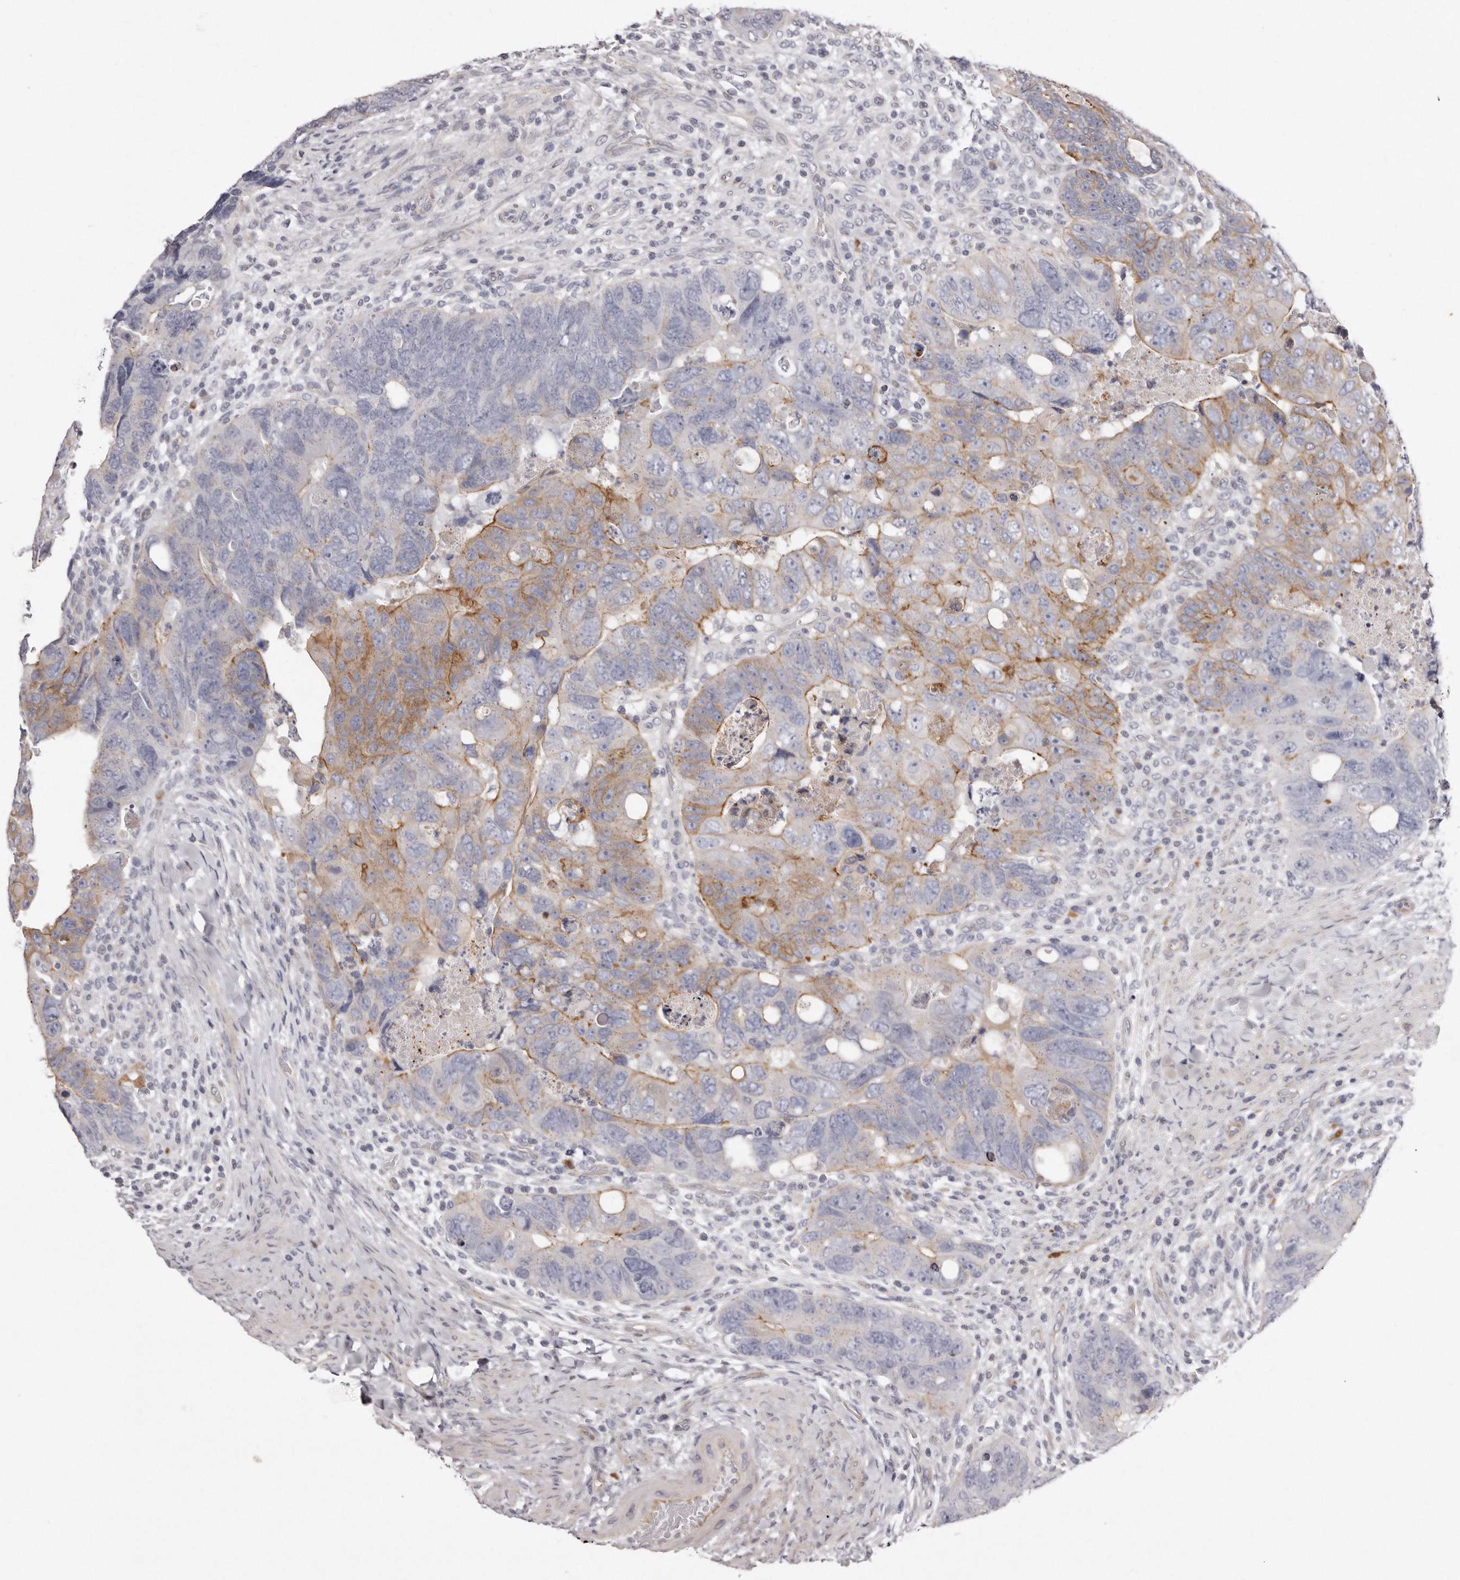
{"staining": {"intensity": "moderate", "quantity": "25%-75%", "location": "cytoplasmic/membranous"}, "tissue": "colorectal cancer", "cell_type": "Tumor cells", "image_type": "cancer", "snomed": [{"axis": "morphology", "description": "Adenocarcinoma, NOS"}, {"axis": "topography", "description": "Rectum"}], "caption": "Moderate cytoplasmic/membranous protein expression is seen in about 25%-75% of tumor cells in adenocarcinoma (colorectal).", "gene": "PEG10", "patient": {"sex": "male", "age": 59}}